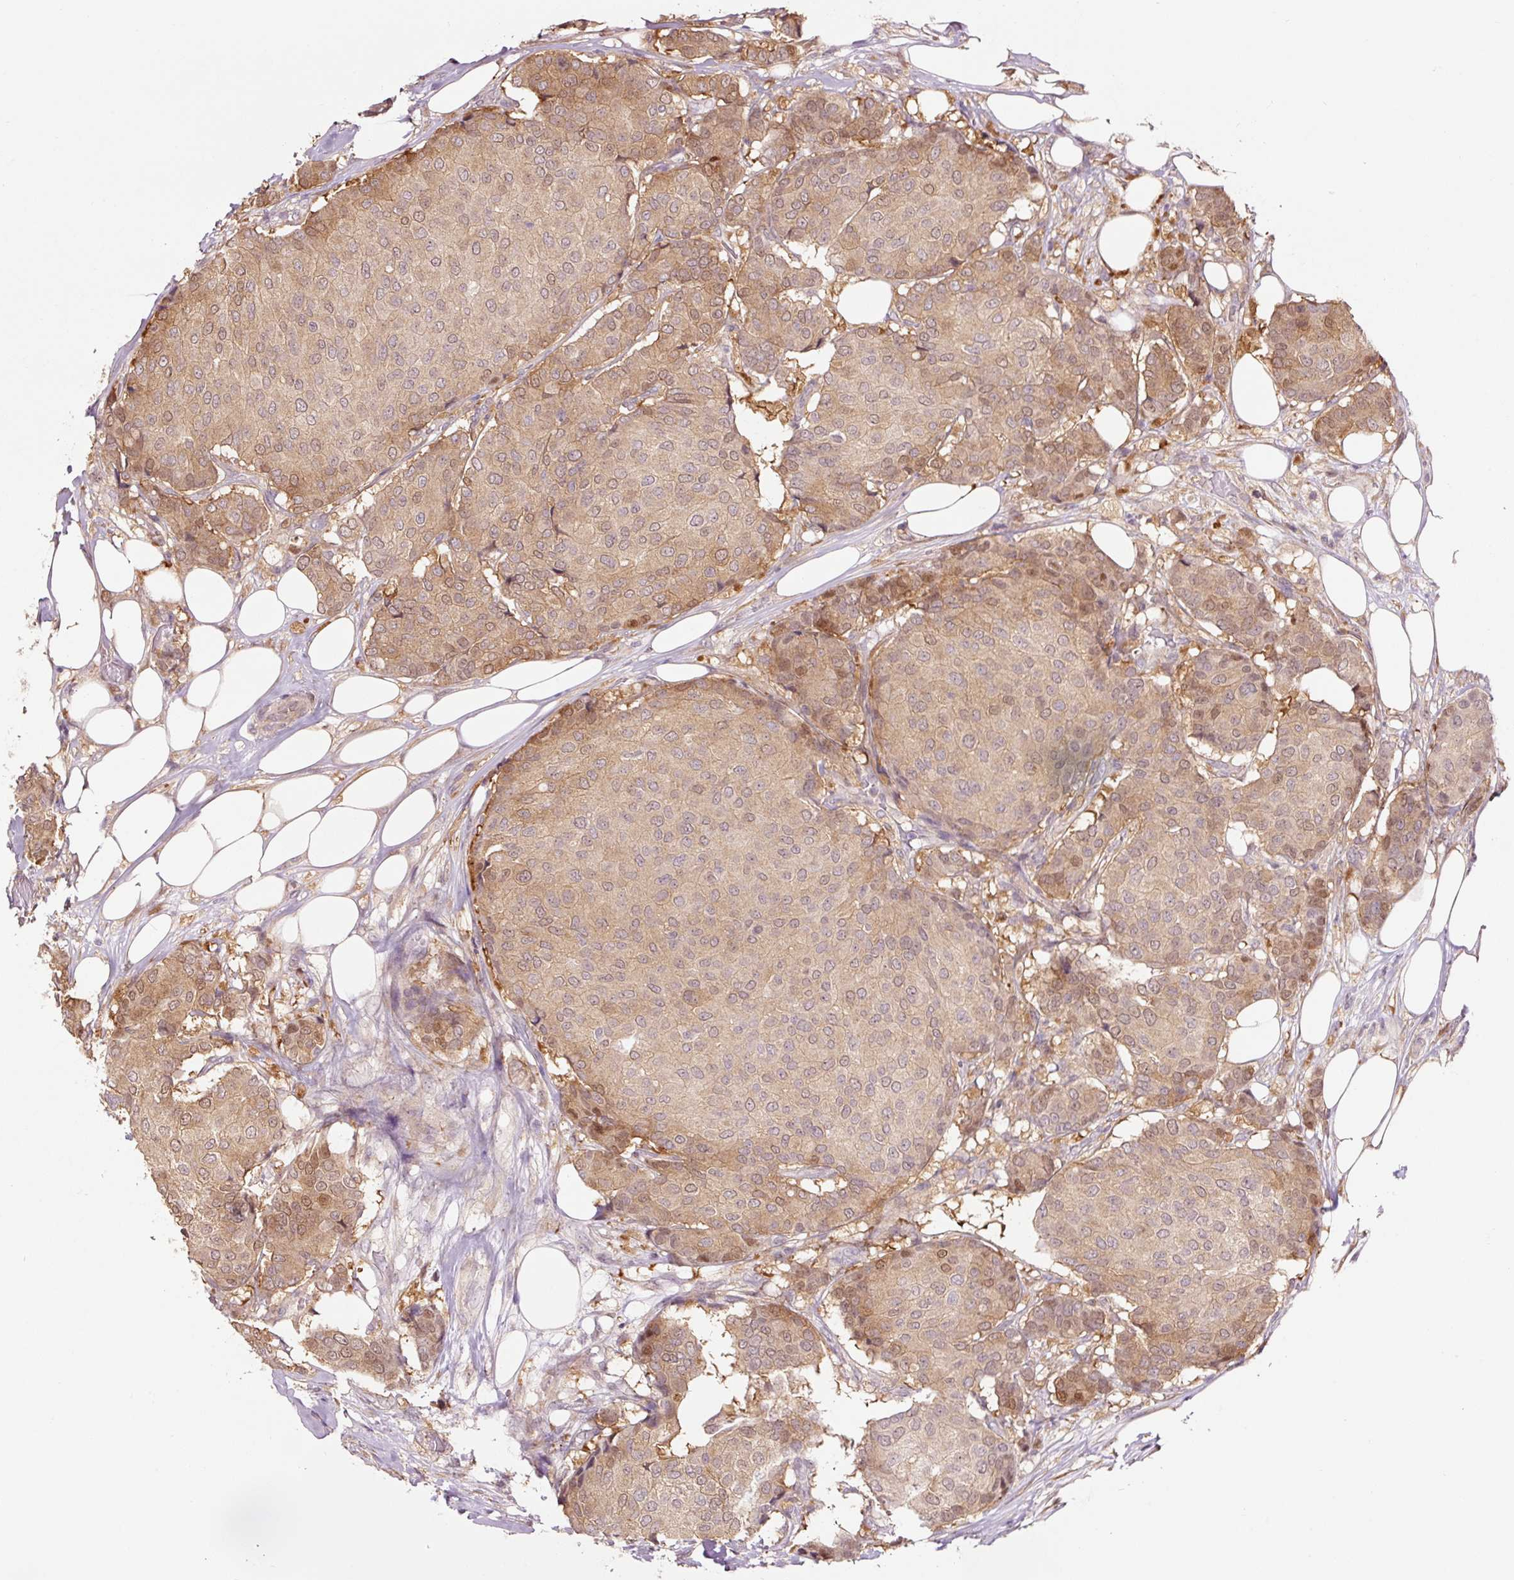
{"staining": {"intensity": "moderate", "quantity": ">75%", "location": "cytoplasmic/membranous,nuclear"}, "tissue": "breast cancer", "cell_type": "Tumor cells", "image_type": "cancer", "snomed": [{"axis": "morphology", "description": "Duct carcinoma"}, {"axis": "topography", "description": "Breast"}], "caption": "Immunohistochemical staining of breast cancer displays medium levels of moderate cytoplasmic/membranous and nuclear positivity in about >75% of tumor cells.", "gene": "FBXL14", "patient": {"sex": "female", "age": 75}}